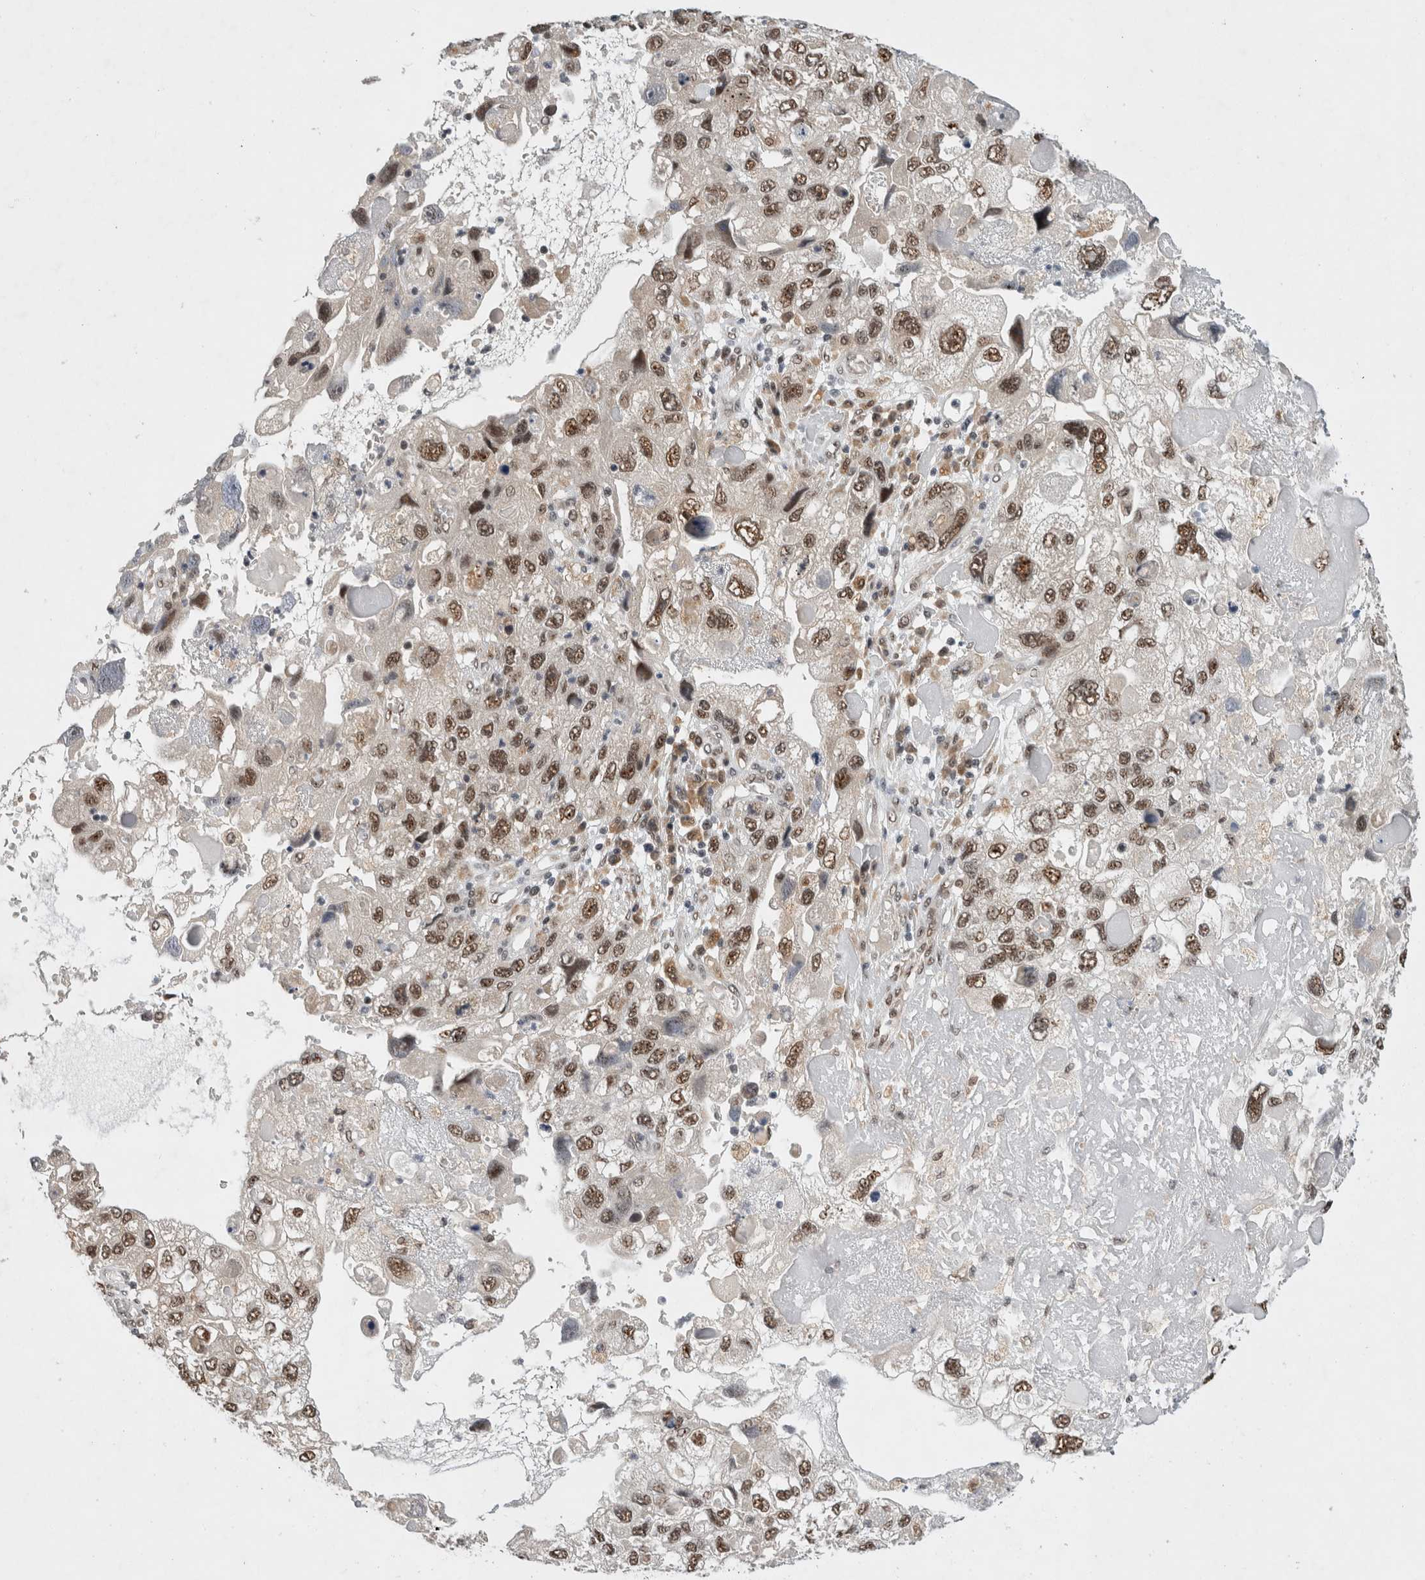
{"staining": {"intensity": "moderate", "quantity": ">75%", "location": "nuclear"}, "tissue": "endometrial cancer", "cell_type": "Tumor cells", "image_type": "cancer", "snomed": [{"axis": "morphology", "description": "Adenocarcinoma, NOS"}, {"axis": "topography", "description": "Endometrium"}], "caption": "The immunohistochemical stain labels moderate nuclear staining in tumor cells of endometrial adenocarcinoma tissue. (Stains: DAB (3,3'-diaminobenzidine) in brown, nuclei in blue, Microscopy: brightfield microscopy at high magnification).", "gene": "NCAPG2", "patient": {"sex": "female", "age": 49}}